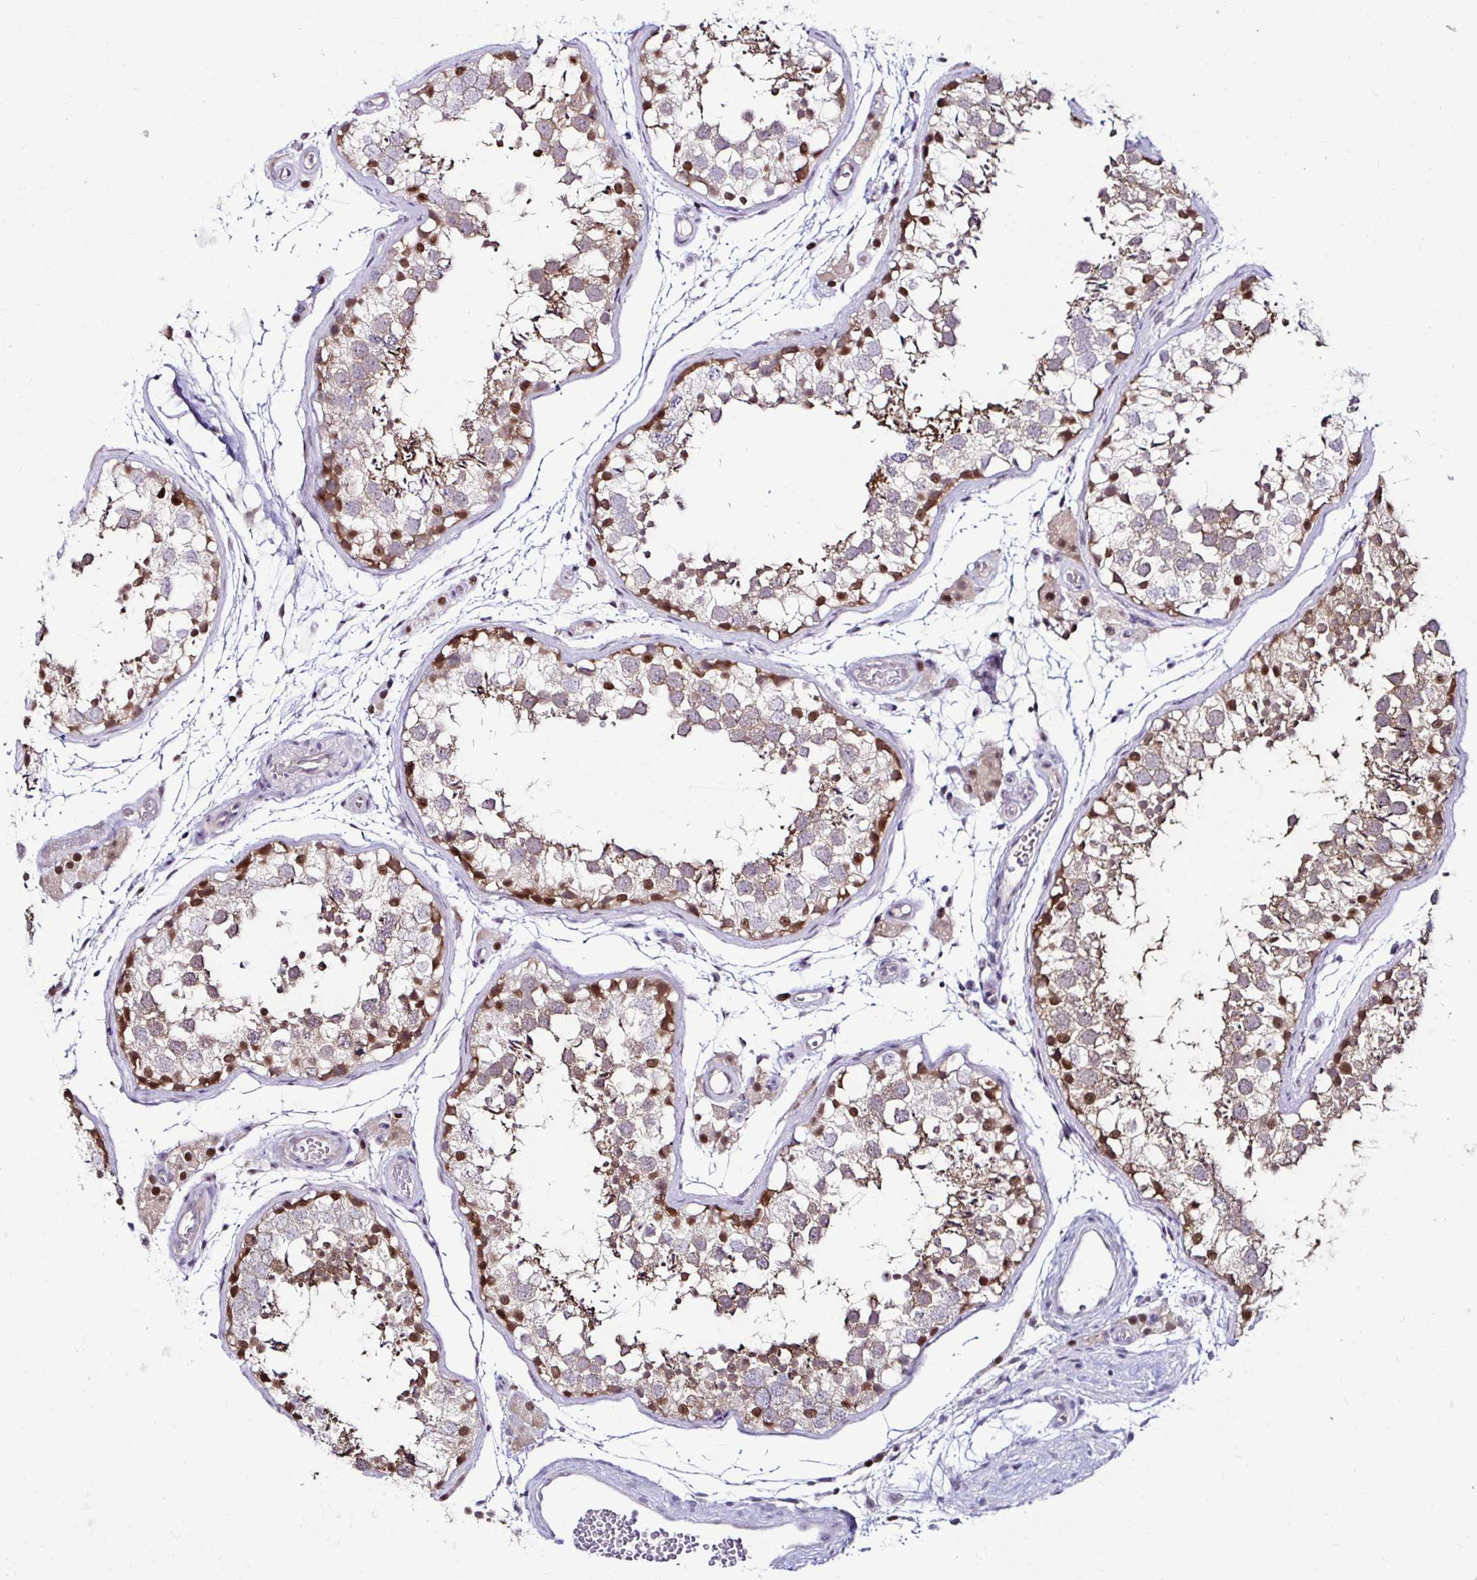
{"staining": {"intensity": "strong", "quantity": "25%-75%", "location": "cytoplasmic/membranous,nuclear"}, "tissue": "testis", "cell_type": "Cells in seminiferous ducts", "image_type": "normal", "snomed": [{"axis": "morphology", "description": "Normal tissue, NOS"}, {"axis": "morphology", "description": "Seminoma, NOS"}, {"axis": "topography", "description": "Testis"}], "caption": "Testis stained with a brown dye shows strong cytoplasmic/membranous,nuclear positive positivity in about 25%-75% of cells in seminiferous ducts.", "gene": "PSMD3", "patient": {"sex": "male", "age": 29}}